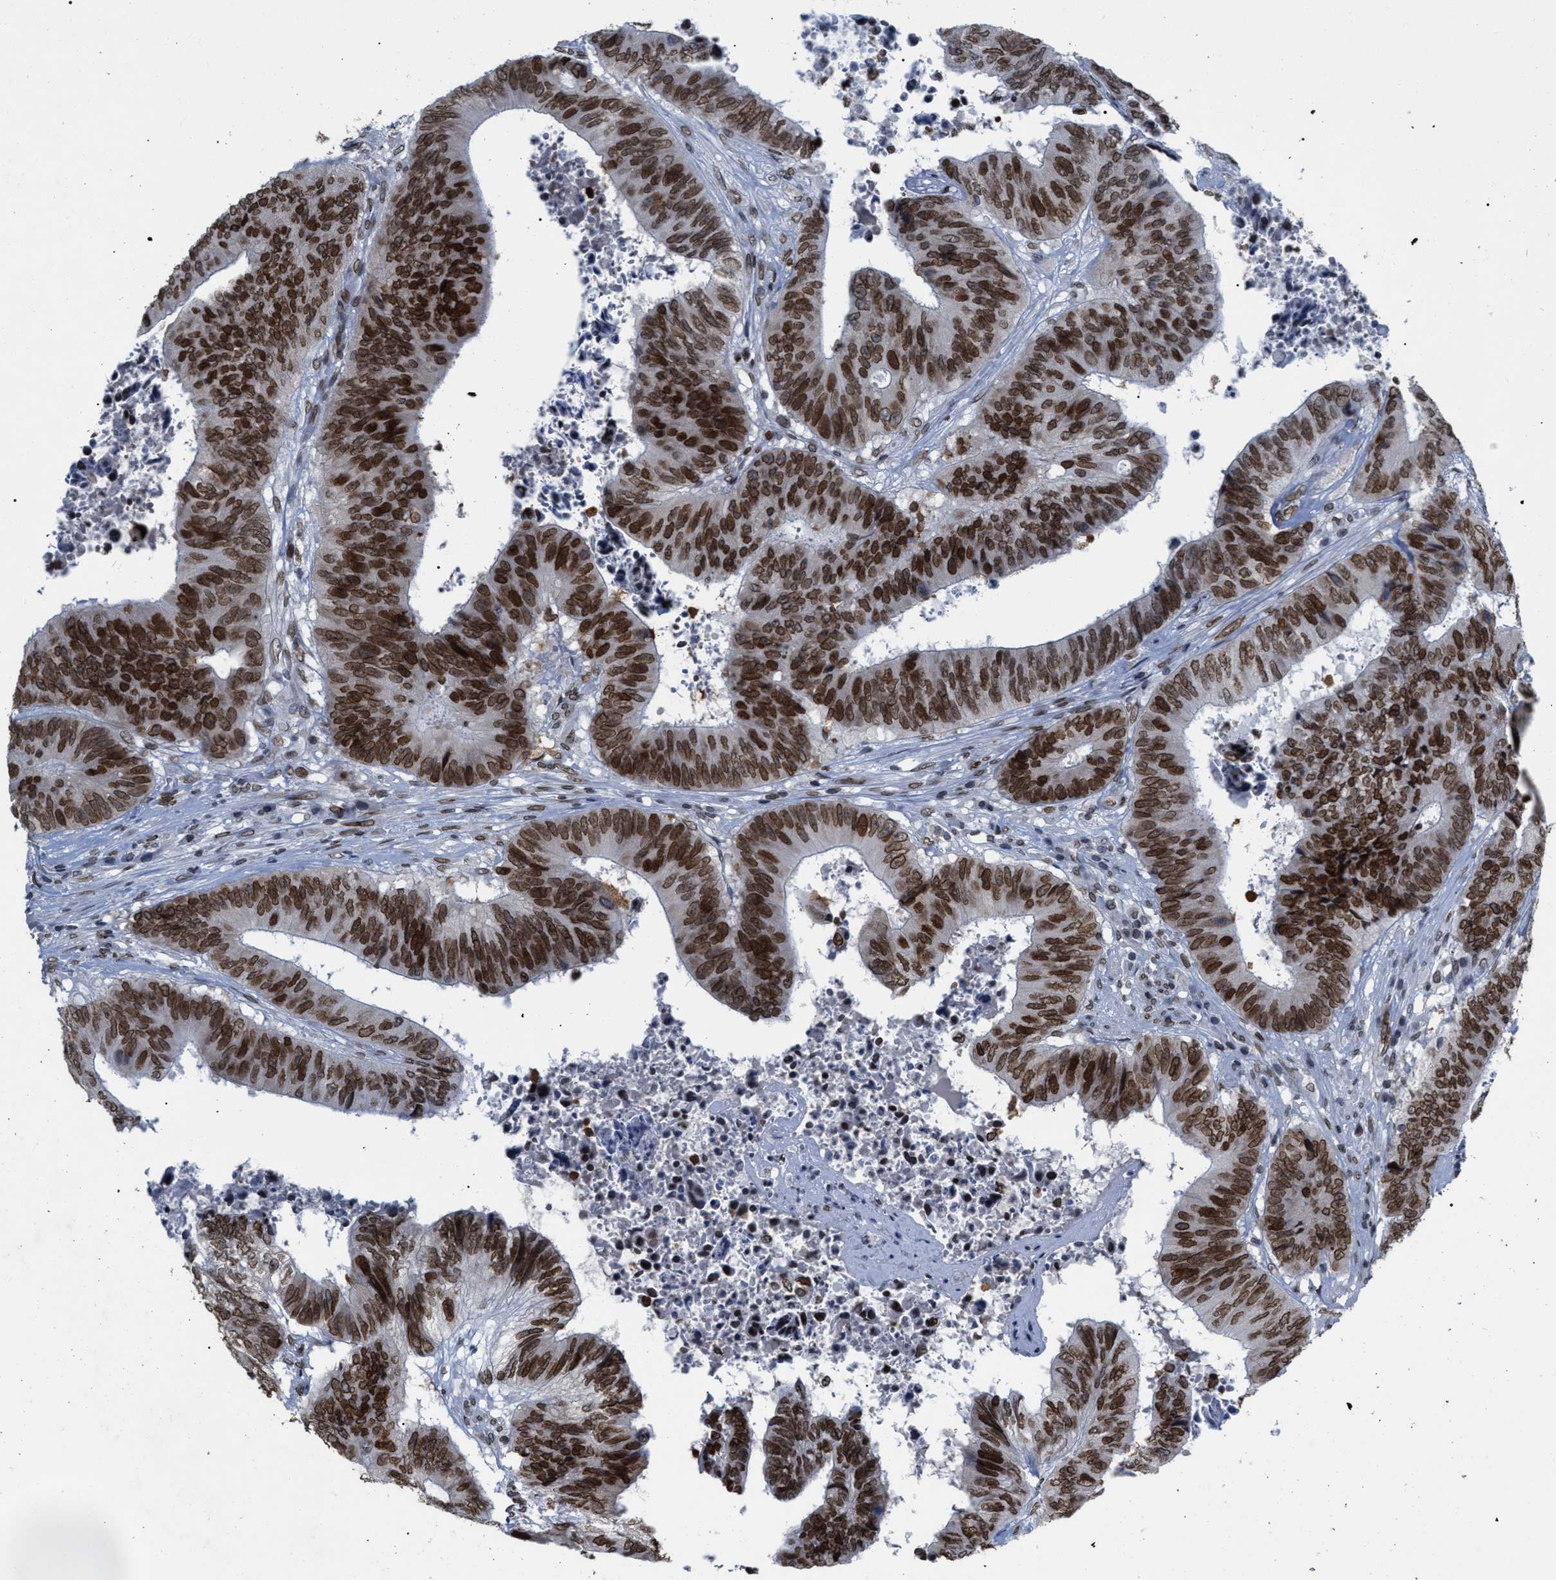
{"staining": {"intensity": "strong", "quantity": ">75%", "location": "cytoplasmic/membranous,nuclear"}, "tissue": "colorectal cancer", "cell_type": "Tumor cells", "image_type": "cancer", "snomed": [{"axis": "morphology", "description": "Adenocarcinoma, NOS"}, {"axis": "topography", "description": "Rectum"}], "caption": "A high amount of strong cytoplasmic/membranous and nuclear staining is present in about >75% of tumor cells in colorectal cancer (adenocarcinoma) tissue. The protein of interest is shown in brown color, while the nuclei are stained blue.", "gene": "TPR", "patient": {"sex": "male", "age": 72}}